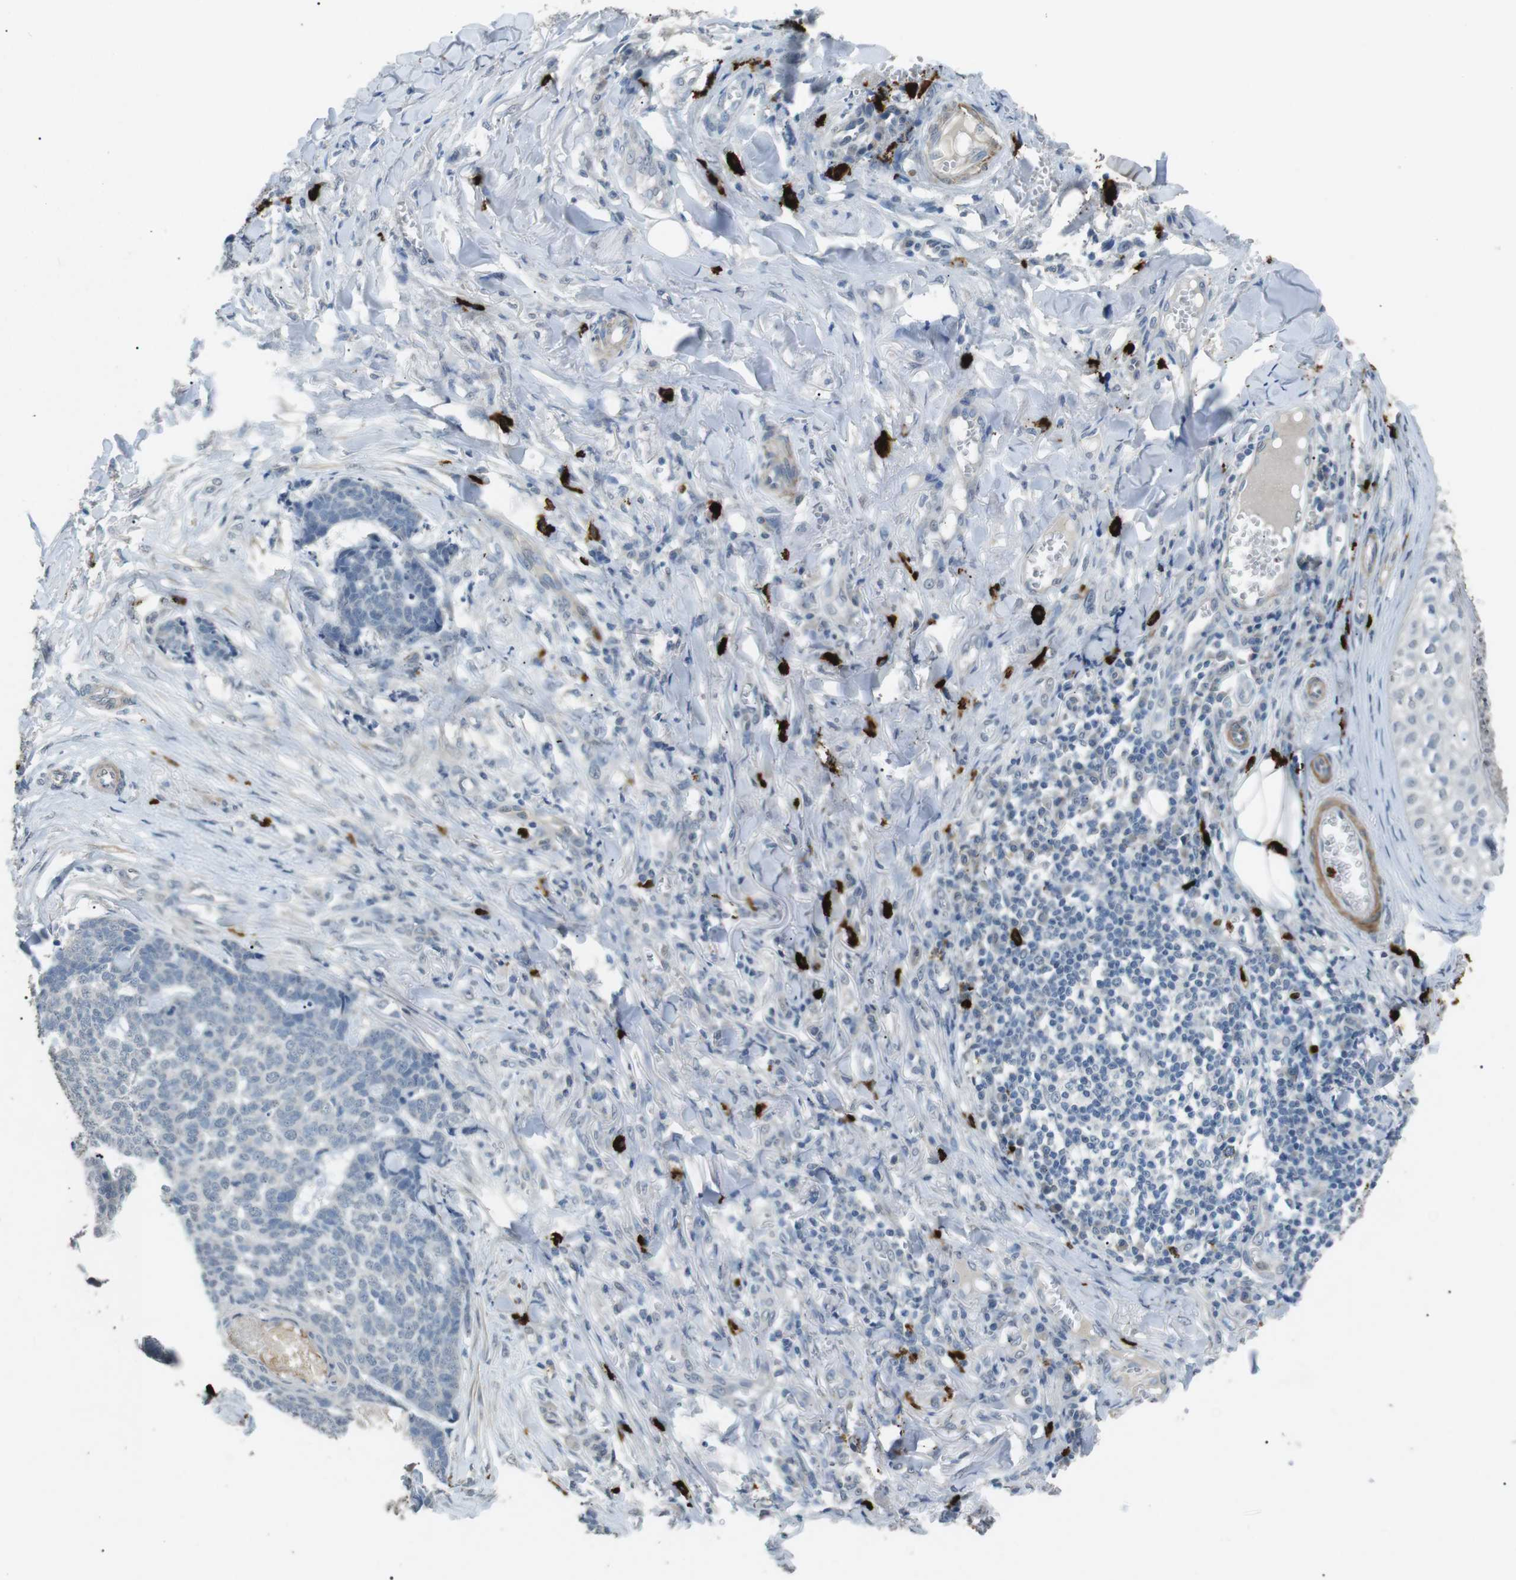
{"staining": {"intensity": "negative", "quantity": "none", "location": "none"}, "tissue": "skin cancer", "cell_type": "Tumor cells", "image_type": "cancer", "snomed": [{"axis": "morphology", "description": "Basal cell carcinoma"}, {"axis": "topography", "description": "Skin"}], "caption": "Immunohistochemistry of basal cell carcinoma (skin) displays no positivity in tumor cells. The staining was performed using DAB to visualize the protein expression in brown, while the nuclei were stained in blue with hematoxylin (Magnification: 20x).", "gene": "GZMM", "patient": {"sex": "male", "age": 84}}